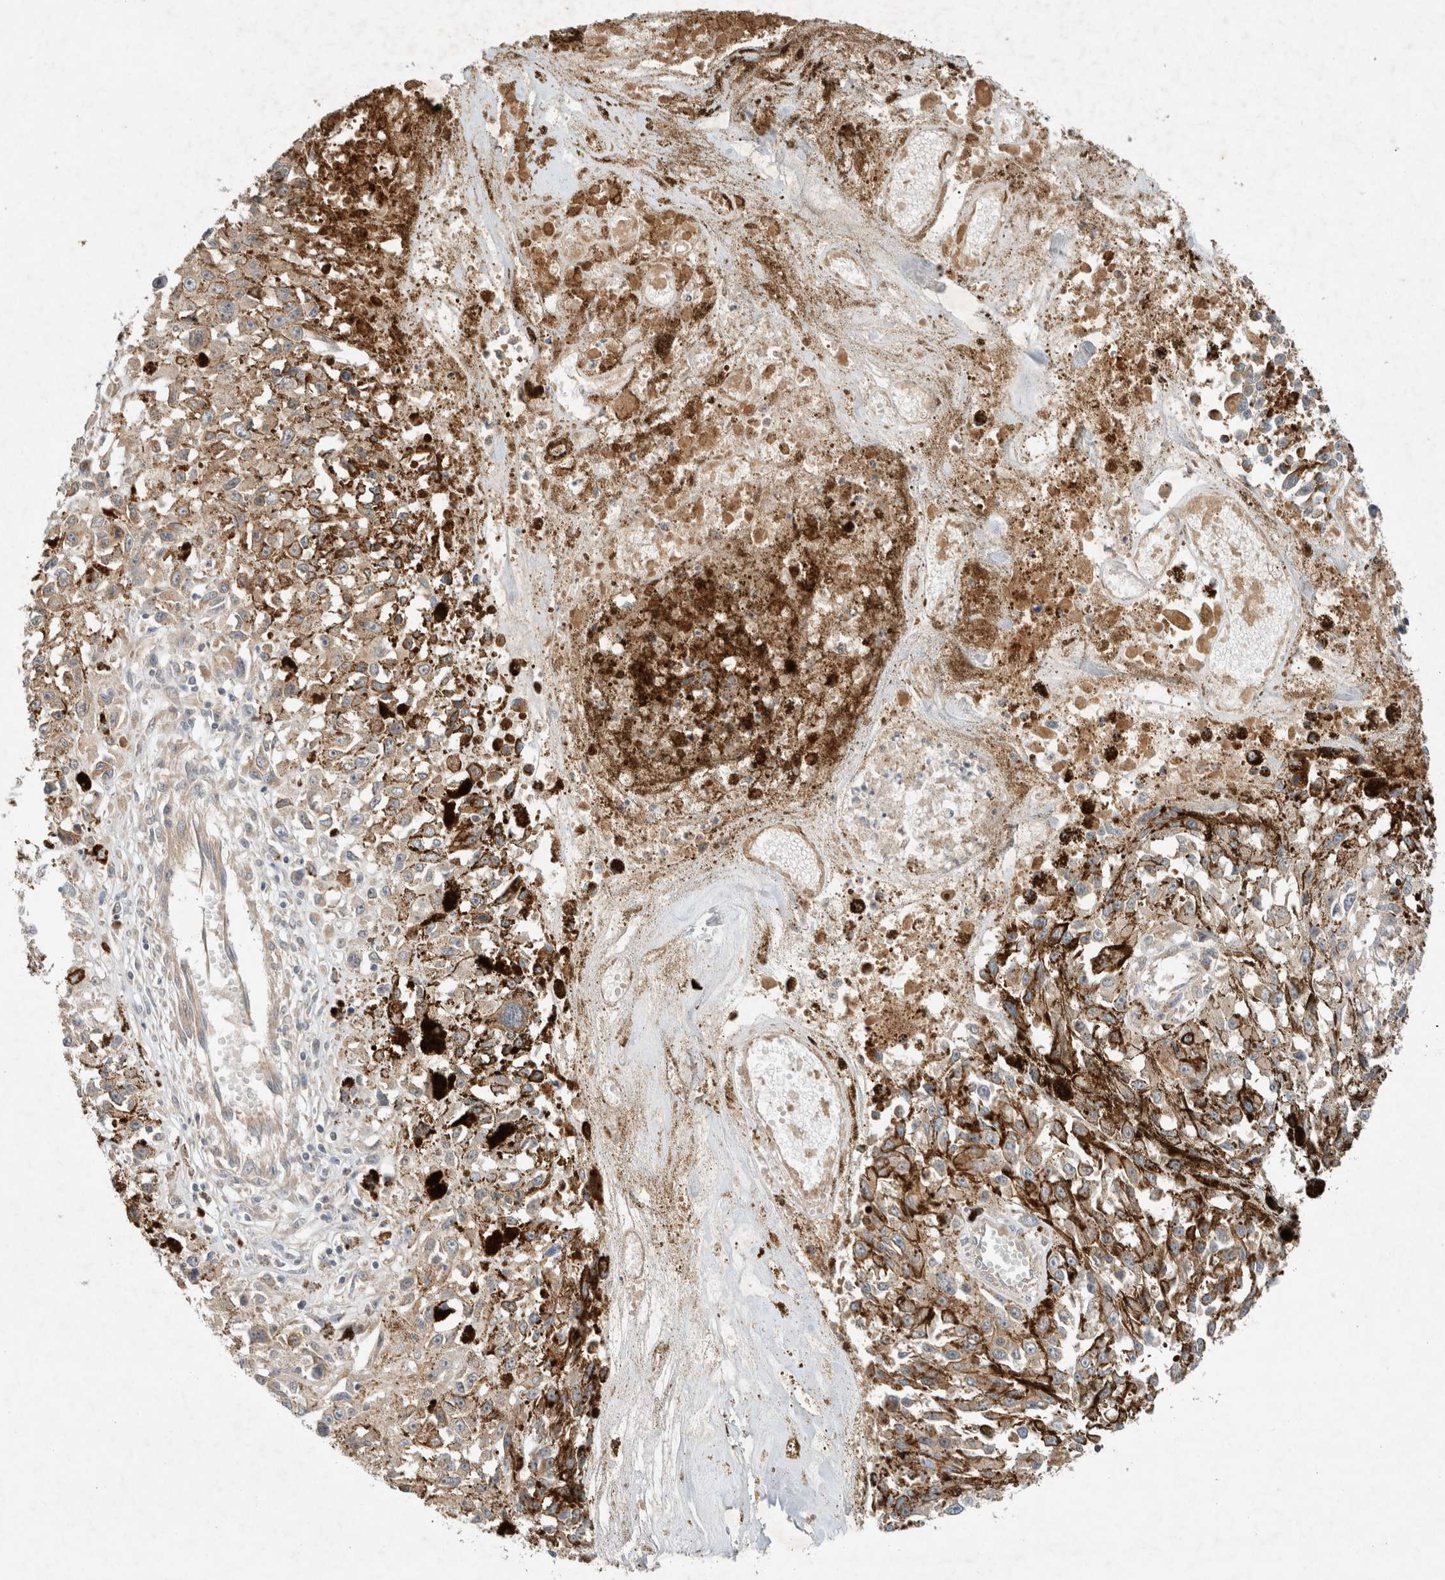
{"staining": {"intensity": "negative", "quantity": "none", "location": "none"}, "tissue": "melanoma", "cell_type": "Tumor cells", "image_type": "cancer", "snomed": [{"axis": "morphology", "description": "Malignant melanoma, Metastatic site"}, {"axis": "topography", "description": "Lymph node"}], "caption": "Tumor cells are negative for protein expression in human melanoma. The staining was performed using DAB to visualize the protein expression in brown, while the nuclei were stained in blue with hematoxylin (Magnification: 20x).", "gene": "ARMC9", "patient": {"sex": "male", "age": 59}}